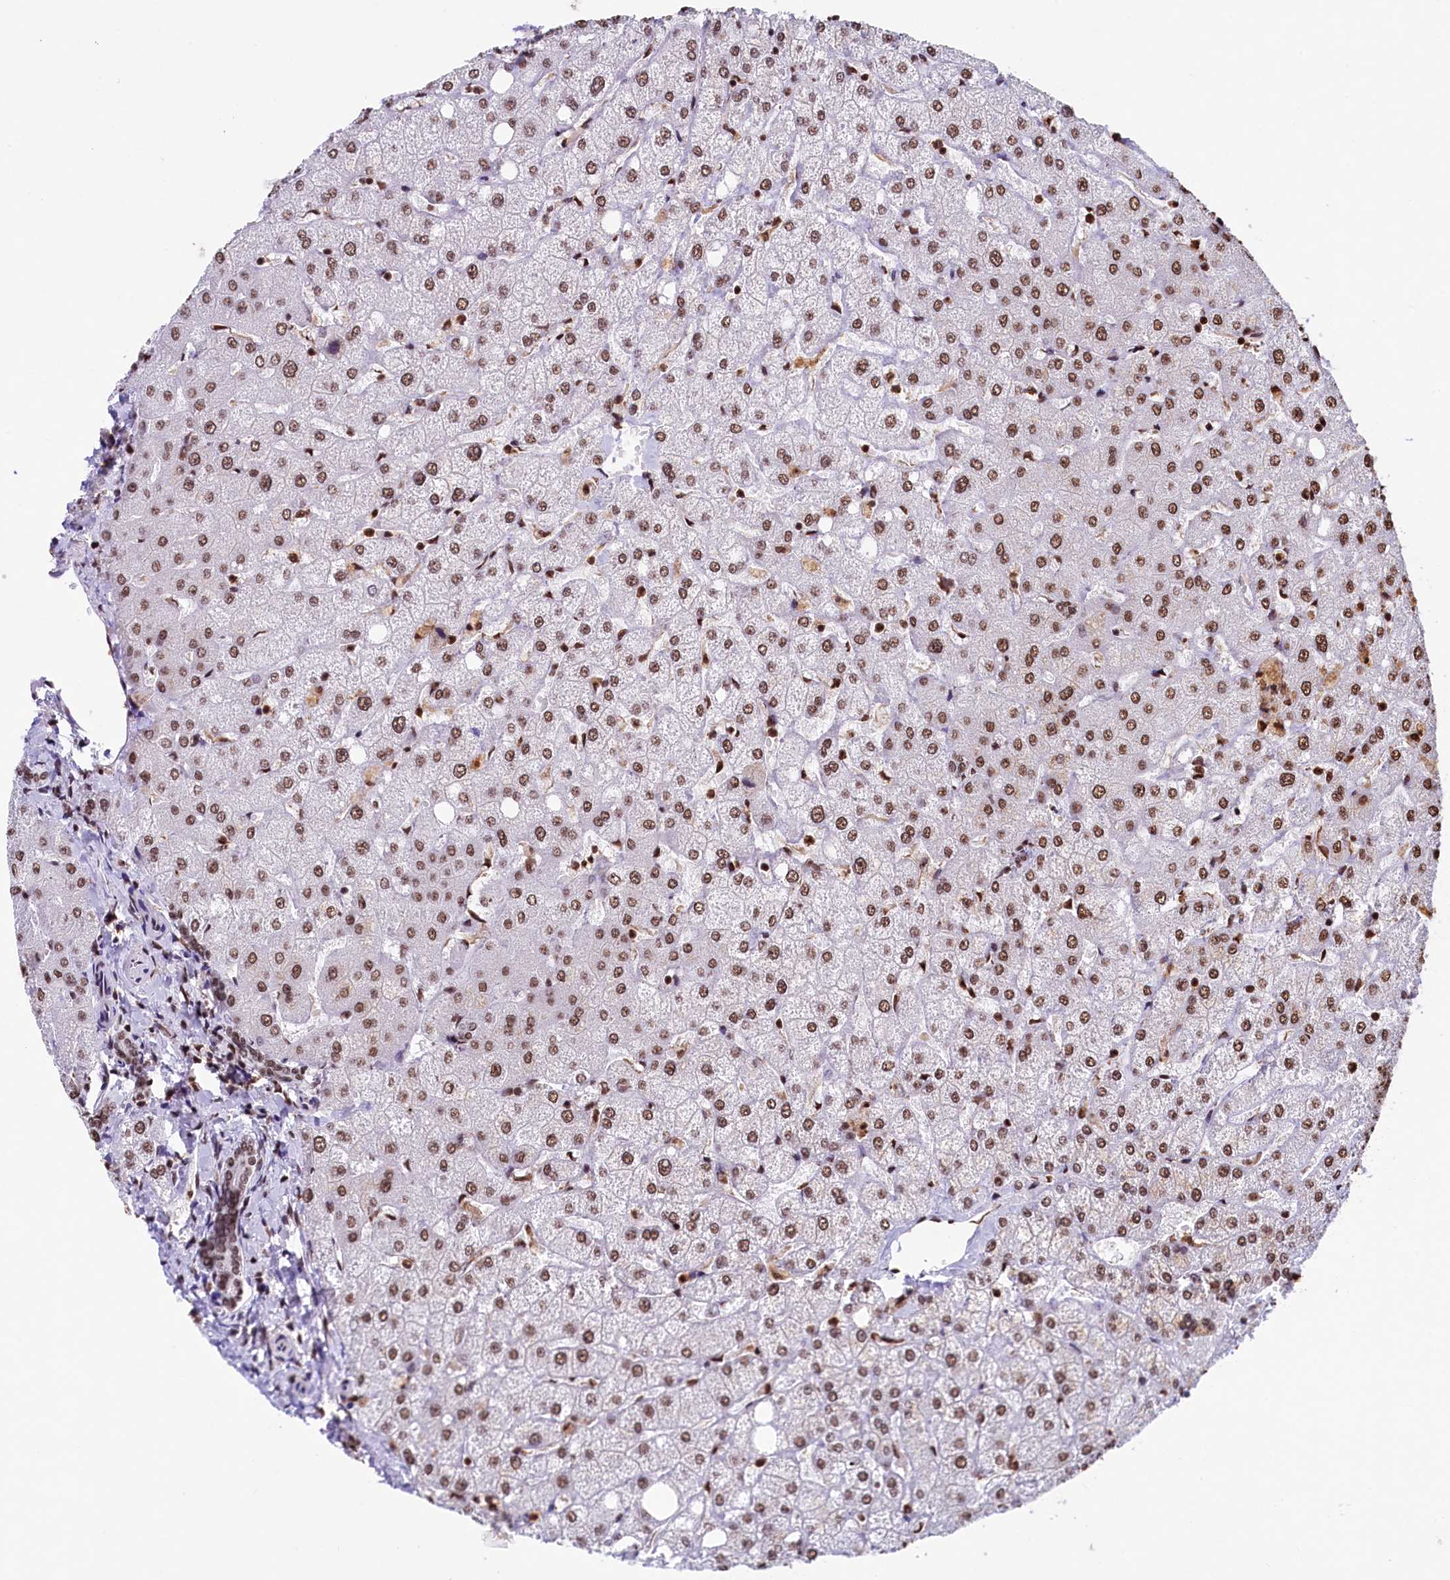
{"staining": {"intensity": "moderate", "quantity": ">75%", "location": "nuclear"}, "tissue": "liver", "cell_type": "Cholangiocytes", "image_type": "normal", "snomed": [{"axis": "morphology", "description": "Normal tissue, NOS"}, {"axis": "topography", "description": "Liver"}], "caption": "Cholangiocytes demonstrate medium levels of moderate nuclear expression in about >75% of cells in normal human liver. (brown staining indicates protein expression, while blue staining denotes nuclei).", "gene": "SNRPD2", "patient": {"sex": "female", "age": 54}}